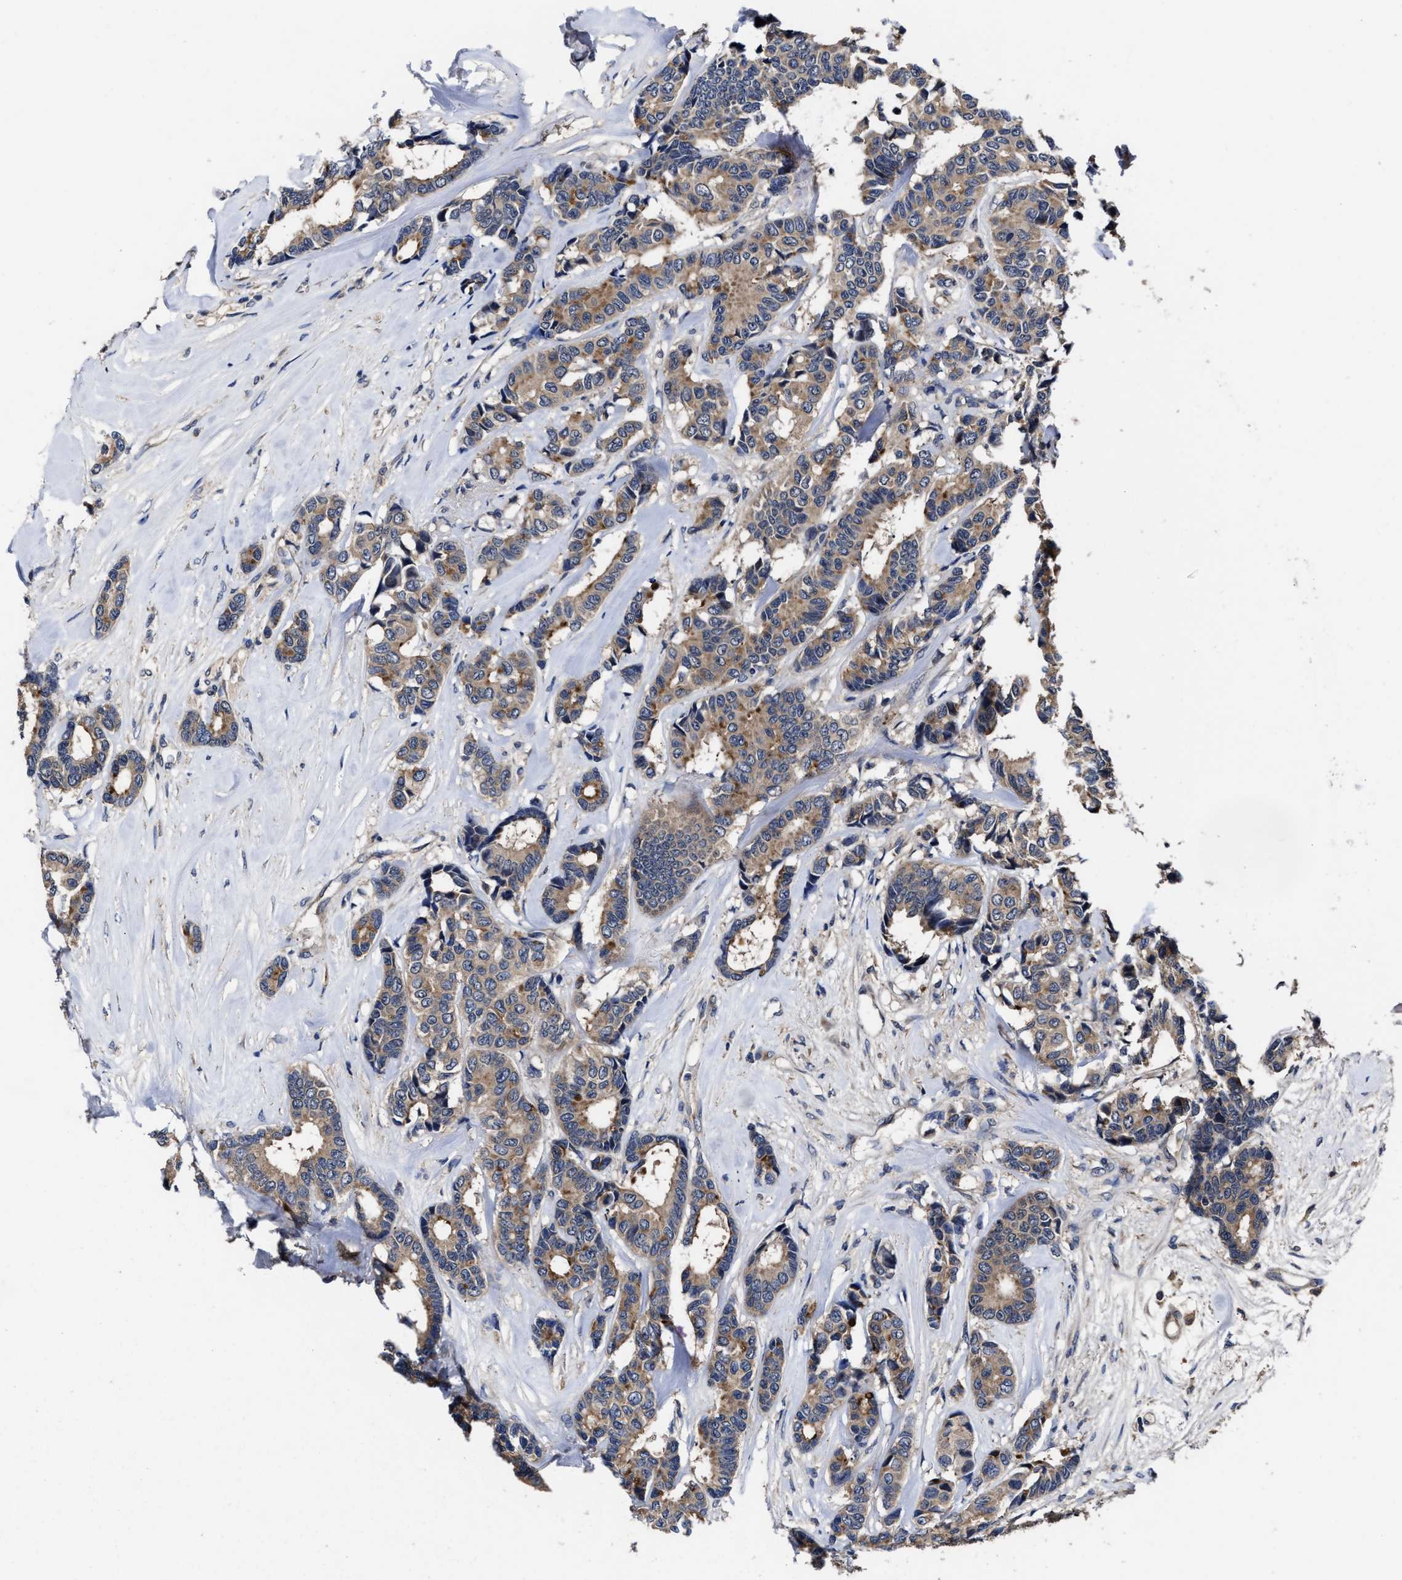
{"staining": {"intensity": "moderate", "quantity": ">75%", "location": "cytoplasmic/membranous"}, "tissue": "breast cancer", "cell_type": "Tumor cells", "image_type": "cancer", "snomed": [{"axis": "morphology", "description": "Duct carcinoma"}, {"axis": "topography", "description": "Breast"}], "caption": "Tumor cells exhibit moderate cytoplasmic/membranous expression in approximately >75% of cells in breast cancer (invasive ductal carcinoma). Immunohistochemistry stains the protein of interest in brown and the nuclei are stained blue.", "gene": "SOCS5", "patient": {"sex": "female", "age": 87}}